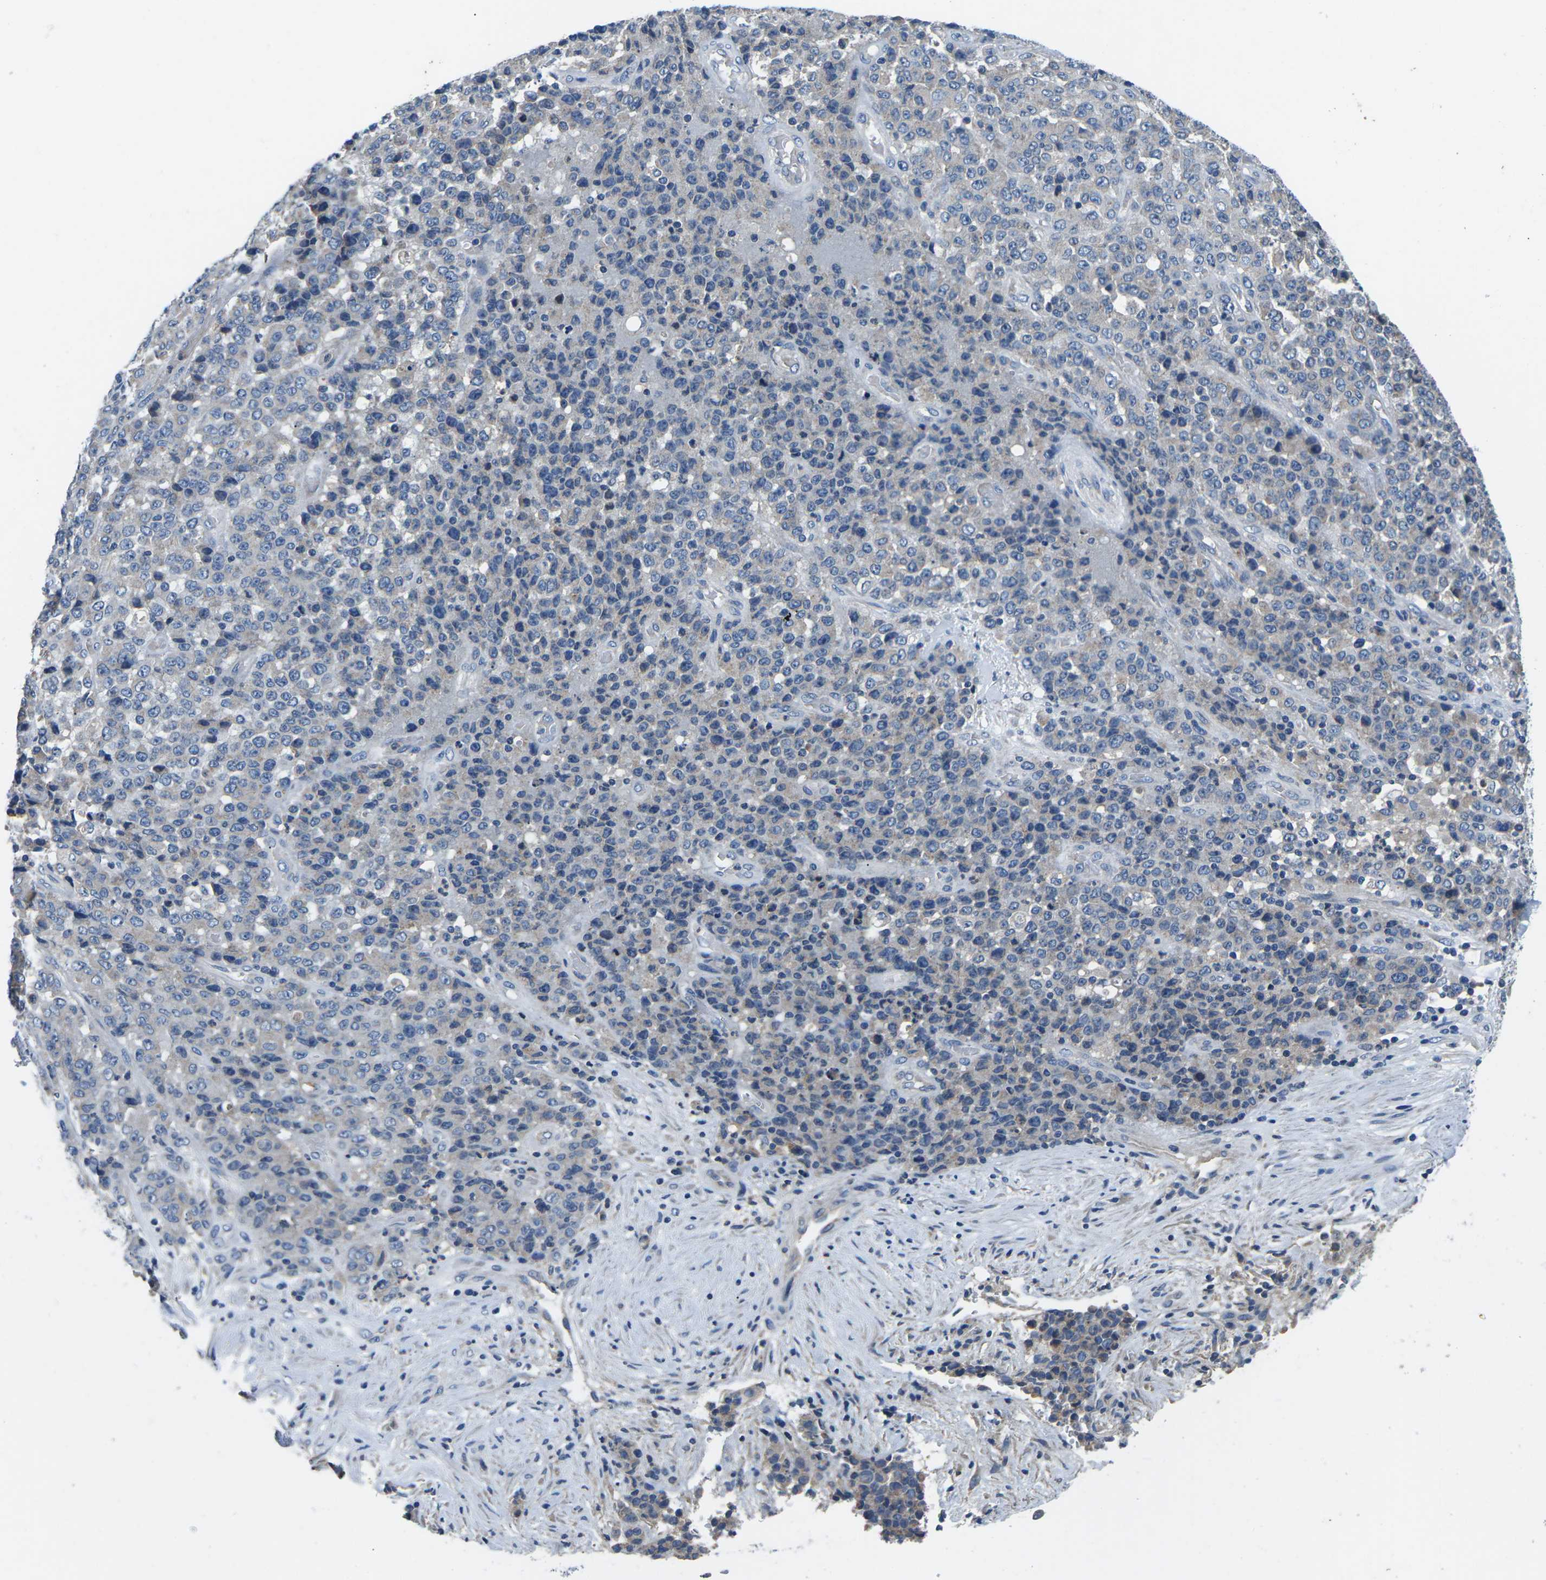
{"staining": {"intensity": "weak", "quantity": "<25%", "location": "cytoplasmic/membranous"}, "tissue": "stomach cancer", "cell_type": "Tumor cells", "image_type": "cancer", "snomed": [{"axis": "morphology", "description": "Adenocarcinoma, NOS"}, {"axis": "topography", "description": "Stomach"}], "caption": "This is an IHC histopathology image of stomach cancer (adenocarcinoma). There is no positivity in tumor cells.", "gene": "PDCD6IP", "patient": {"sex": "female", "age": 73}}